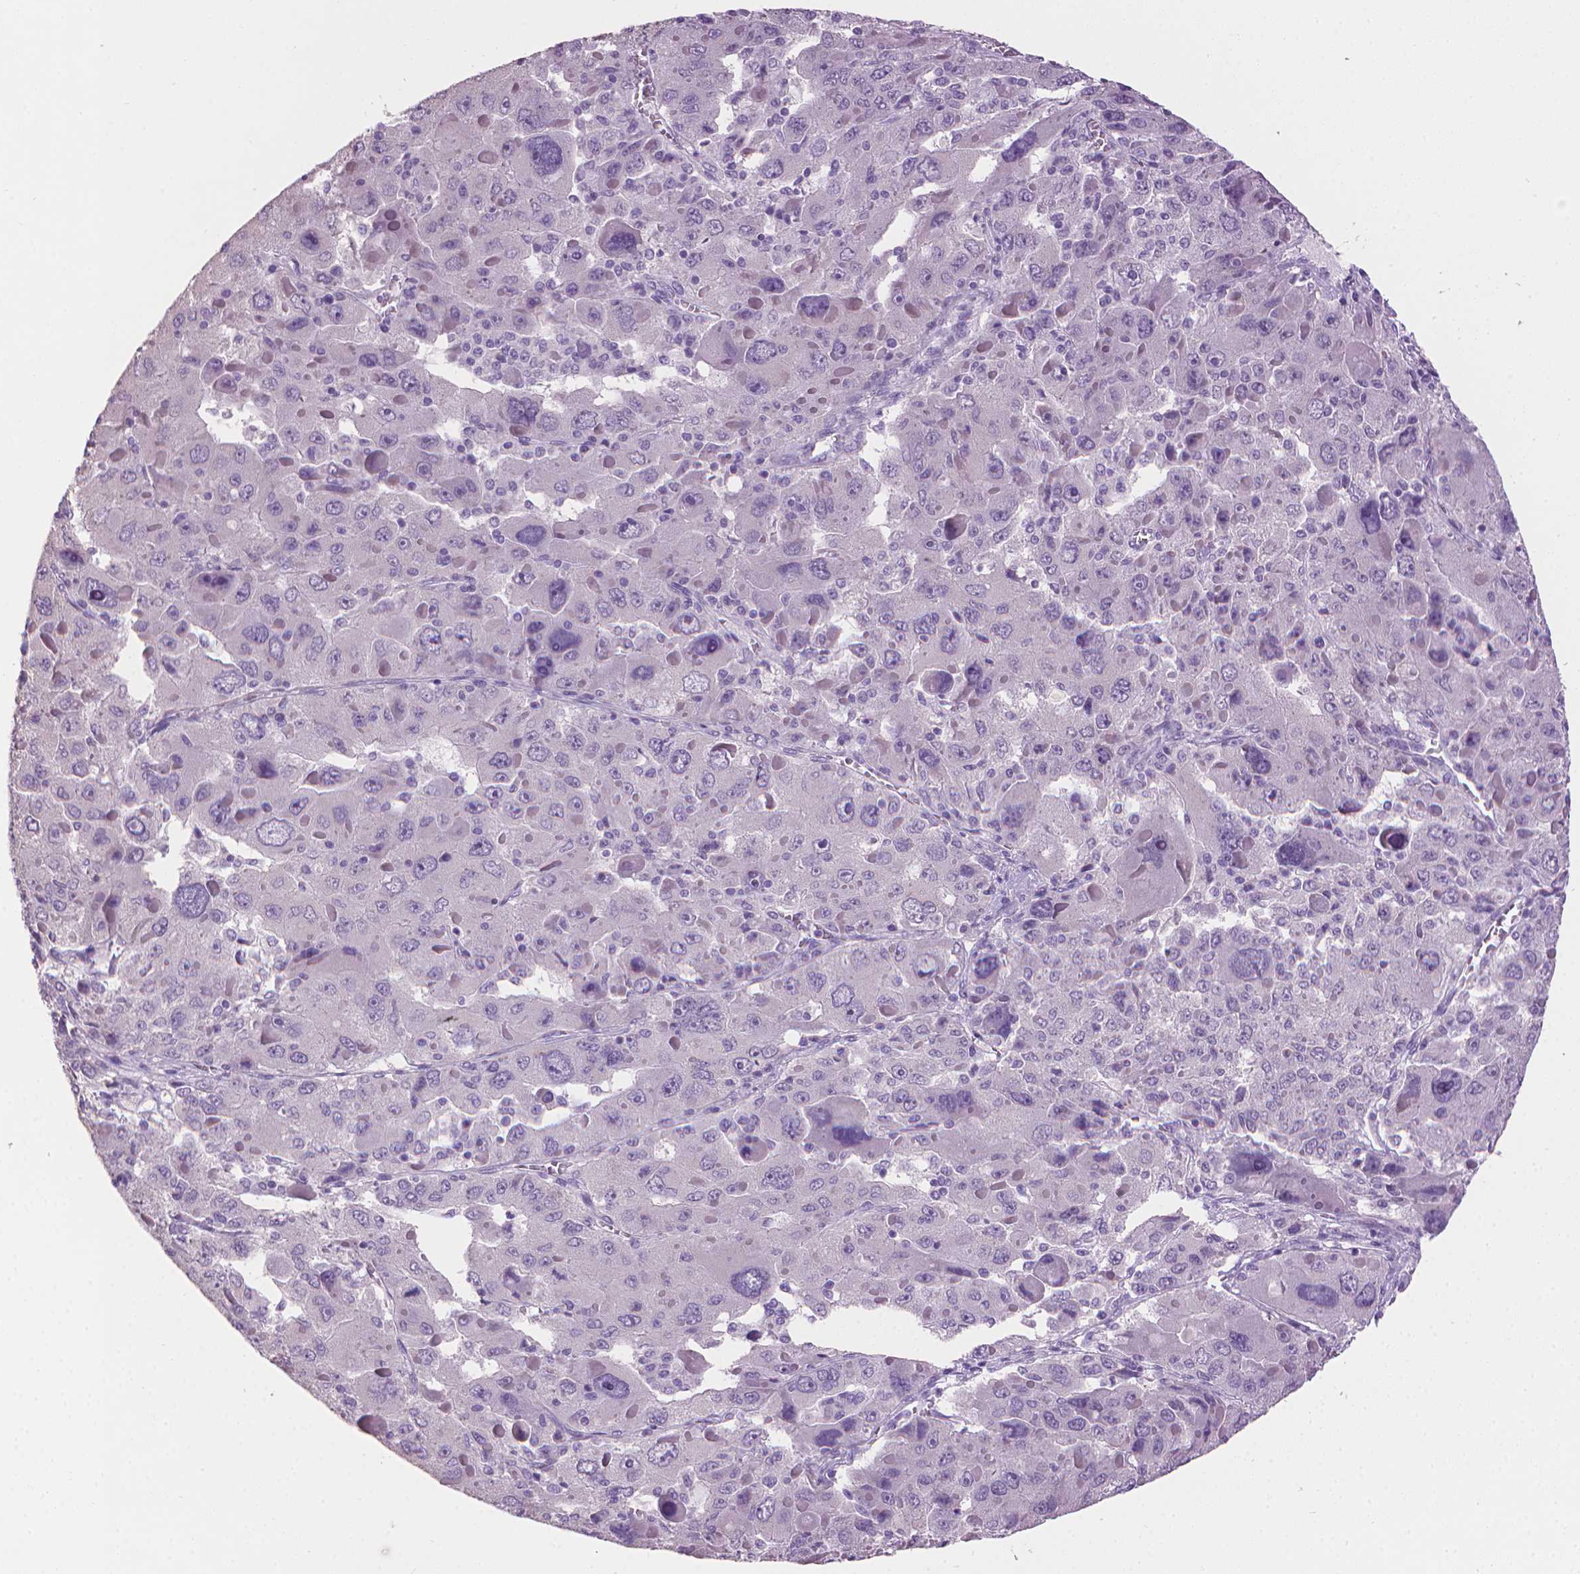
{"staining": {"intensity": "negative", "quantity": "none", "location": "none"}, "tissue": "liver cancer", "cell_type": "Tumor cells", "image_type": "cancer", "snomed": [{"axis": "morphology", "description": "Carcinoma, Hepatocellular, NOS"}, {"axis": "topography", "description": "Liver"}], "caption": "This is a micrograph of immunohistochemistry (IHC) staining of liver cancer, which shows no positivity in tumor cells.", "gene": "MLANA", "patient": {"sex": "female", "age": 41}}